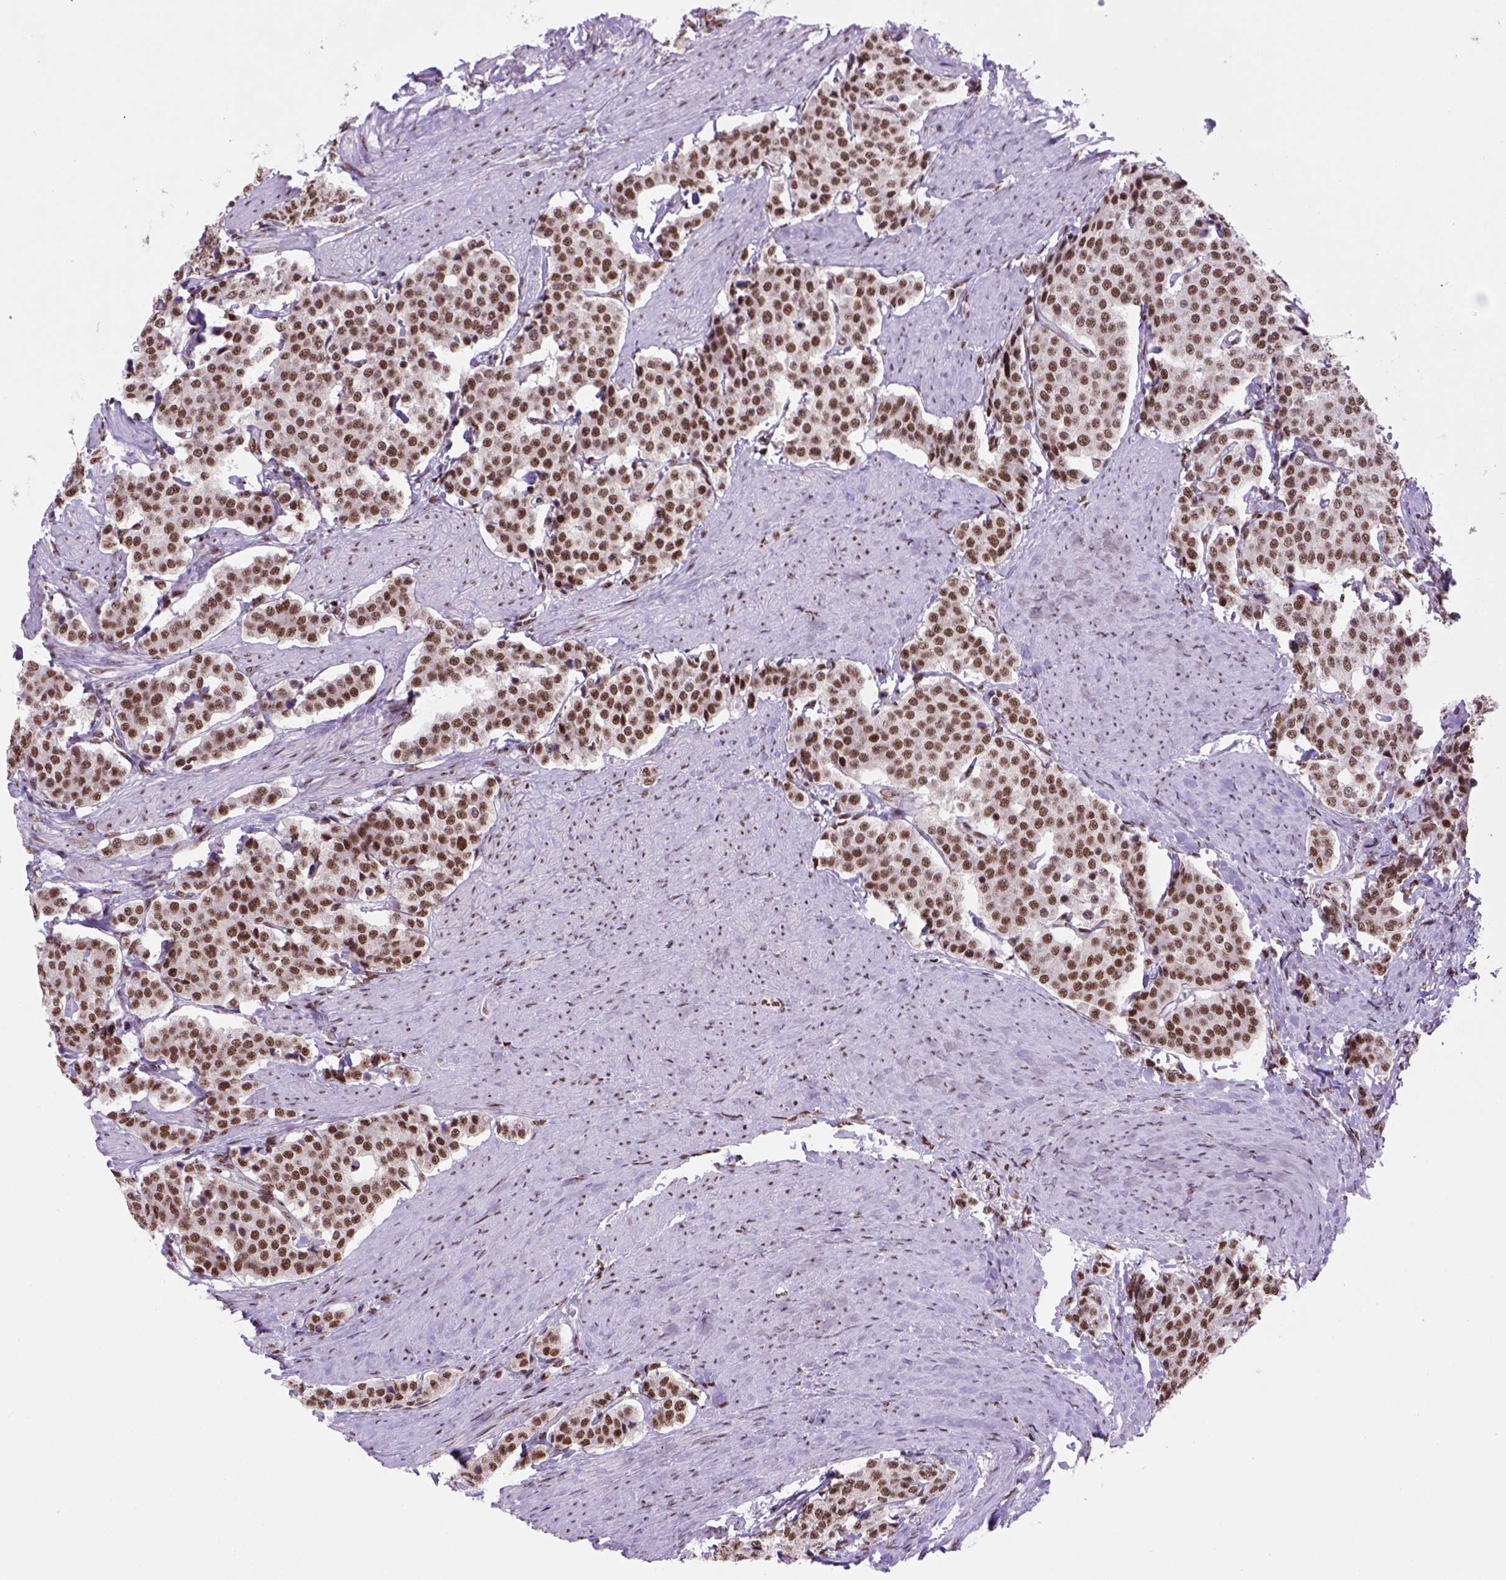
{"staining": {"intensity": "moderate", "quantity": ">75%", "location": "nuclear"}, "tissue": "carcinoid", "cell_type": "Tumor cells", "image_type": "cancer", "snomed": [{"axis": "morphology", "description": "Carcinoid, malignant, NOS"}, {"axis": "topography", "description": "Small intestine"}], "caption": "Moderate nuclear positivity for a protein is identified in approximately >75% of tumor cells of malignant carcinoid using immunohistochemistry (IHC).", "gene": "NSMCE2", "patient": {"sex": "female", "age": 58}}